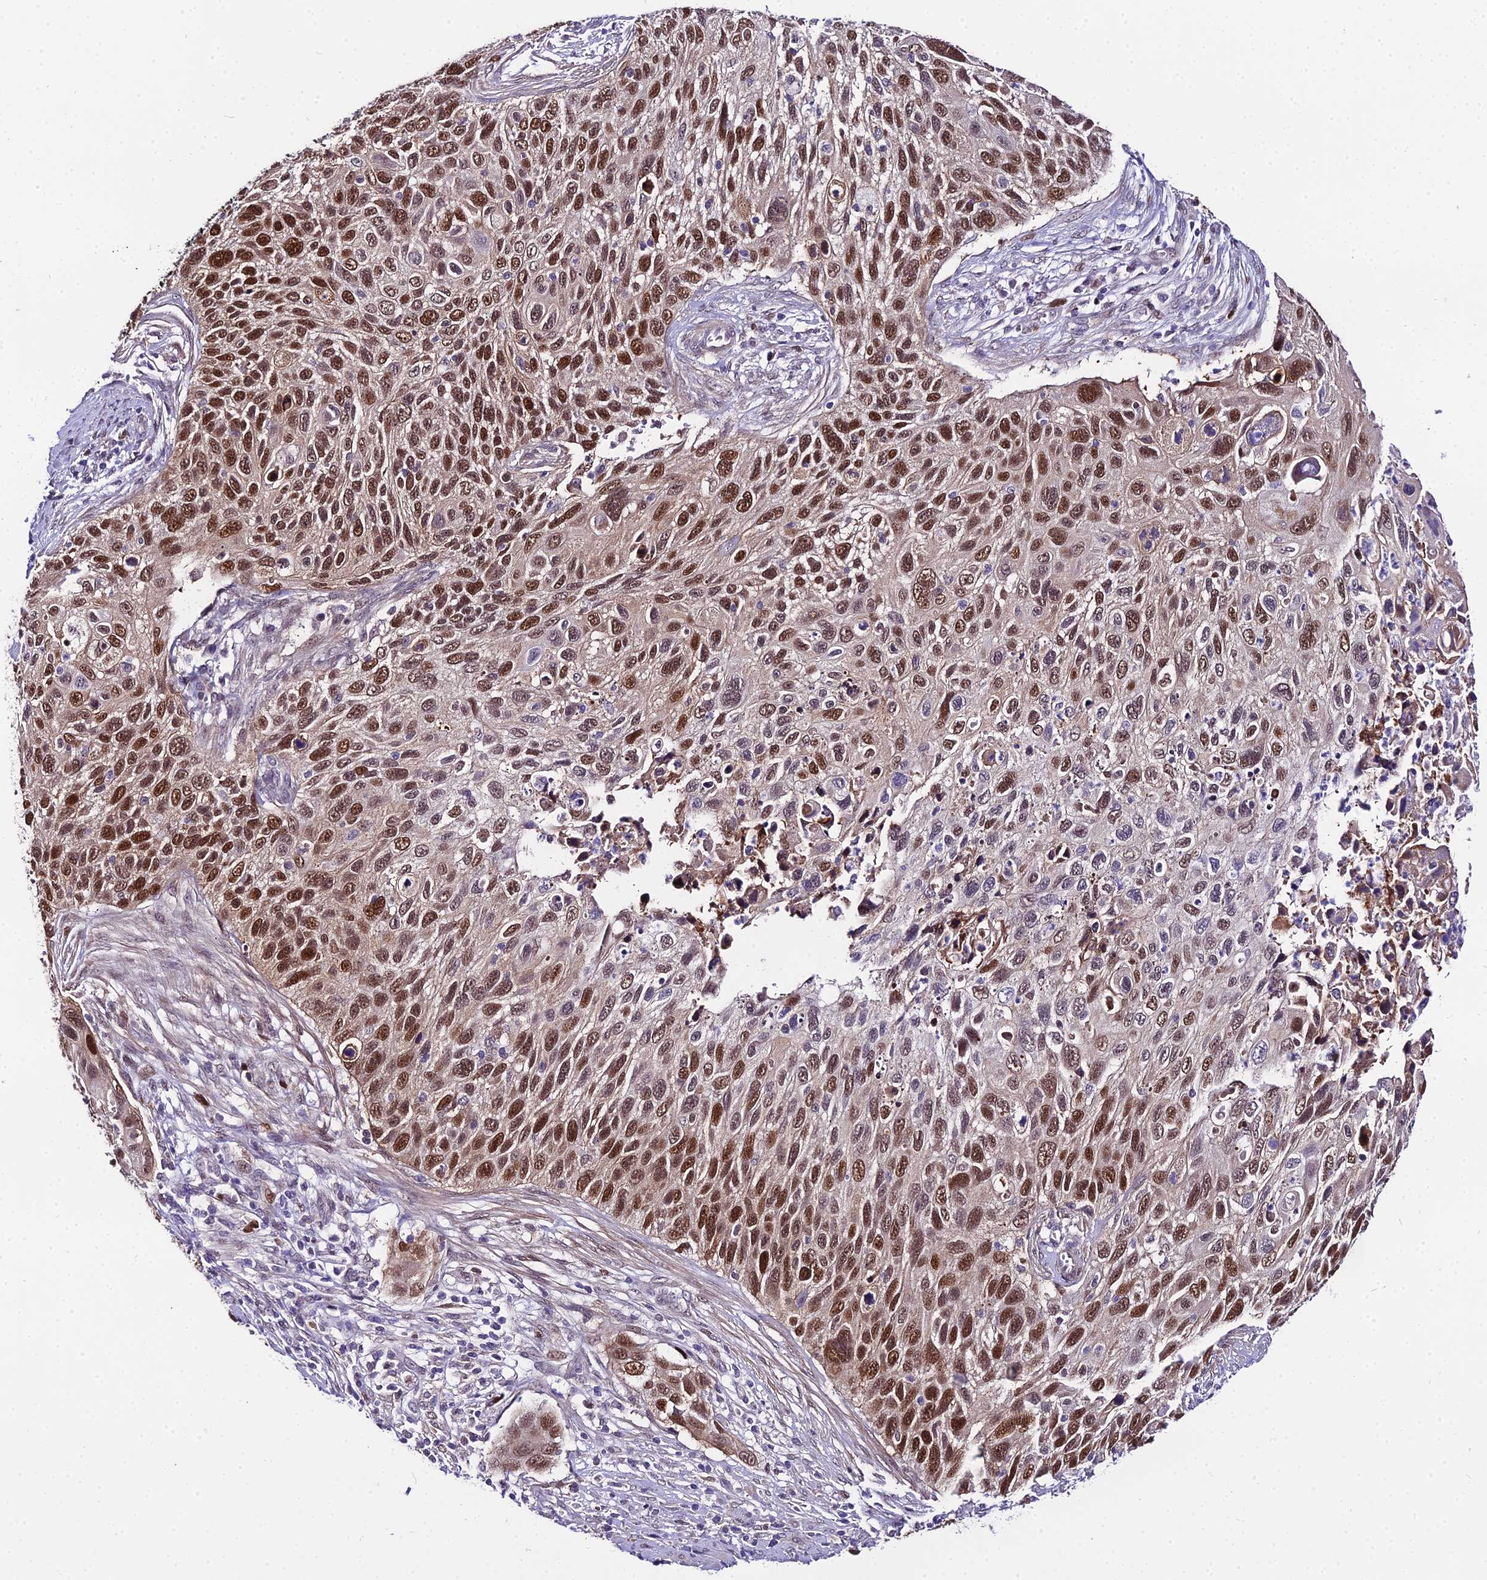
{"staining": {"intensity": "strong", "quantity": ">75%", "location": "nuclear"}, "tissue": "cervical cancer", "cell_type": "Tumor cells", "image_type": "cancer", "snomed": [{"axis": "morphology", "description": "Squamous cell carcinoma, NOS"}, {"axis": "topography", "description": "Cervix"}], "caption": "Cervical squamous cell carcinoma was stained to show a protein in brown. There is high levels of strong nuclear positivity in approximately >75% of tumor cells.", "gene": "TRIML2", "patient": {"sex": "female", "age": 70}}